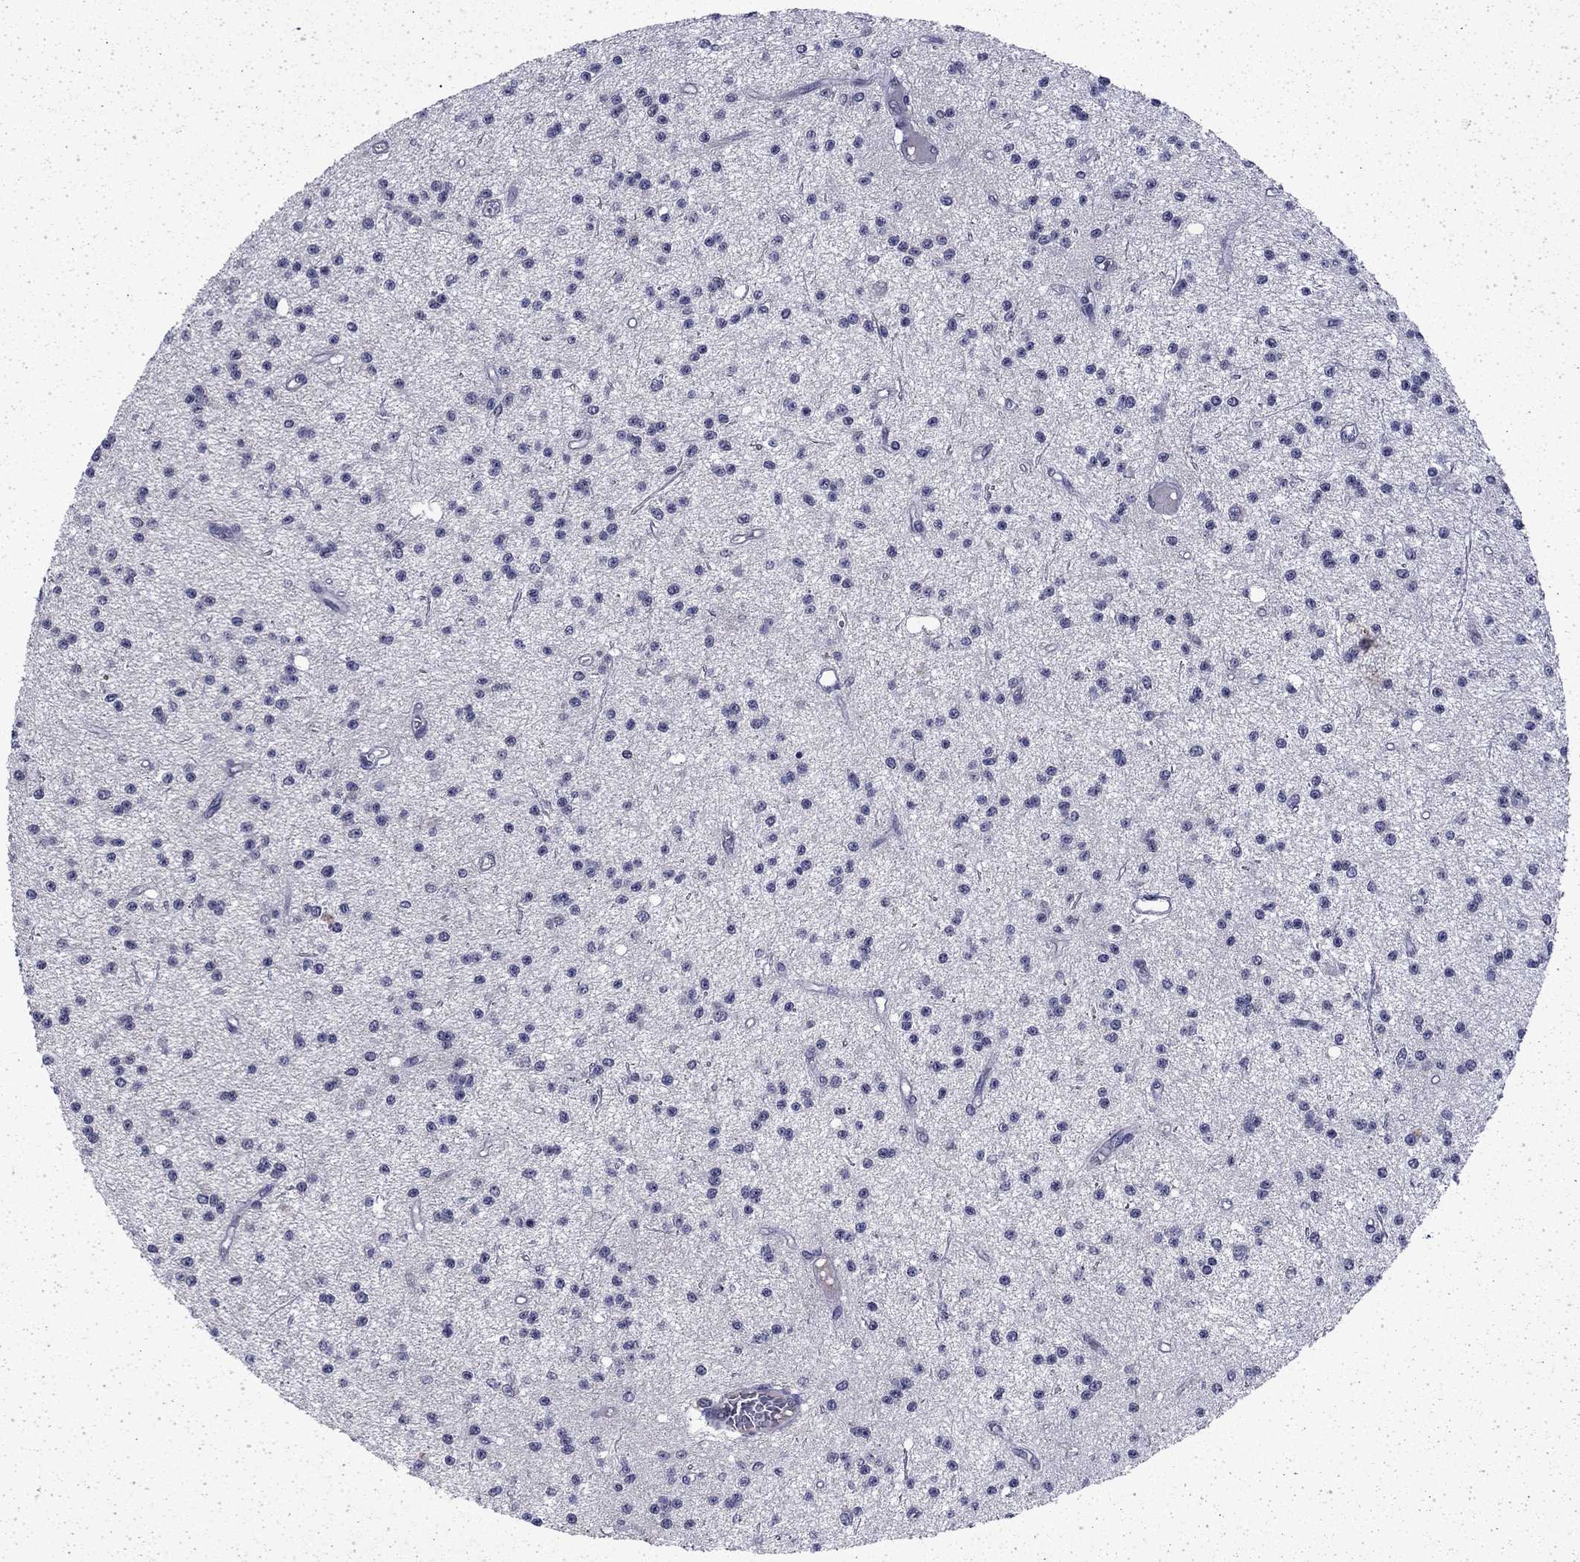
{"staining": {"intensity": "negative", "quantity": "none", "location": "none"}, "tissue": "glioma", "cell_type": "Tumor cells", "image_type": "cancer", "snomed": [{"axis": "morphology", "description": "Glioma, malignant, Low grade"}, {"axis": "topography", "description": "Brain"}], "caption": "Tumor cells show no significant staining in malignant glioma (low-grade).", "gene": "CHAT", "patient": {"sex": "male", "age": 27}}